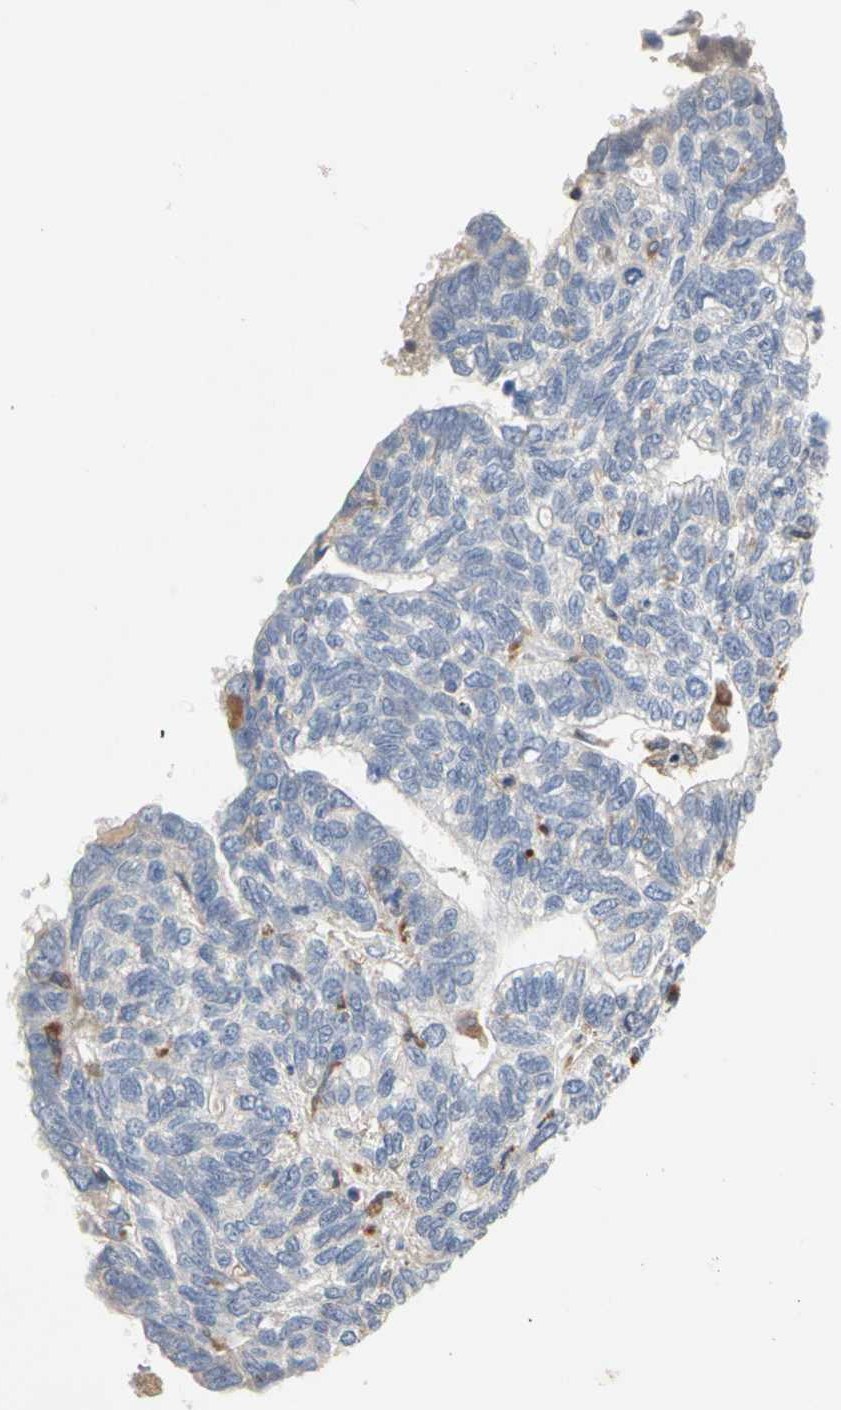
{"staining": {"intensity": "negative", "quantity": "none", "location": "none"}, "tissue": "ovarian cancer", "cell_type": "Tumor cells", "image_type": "cancer", "snomed": [{"axis": "morphology", "description": "Cystadenocarcinoma, serous, NOS"}, {"axis": "topography", "description": "Ovary"}], "caption": "This is an immunohistochemistry (IHC) micrograph of ovarian cancer. There is no expression in tumor cells.", "gene": "ADA2", "patient": {"sex": "female", "age": 79}}